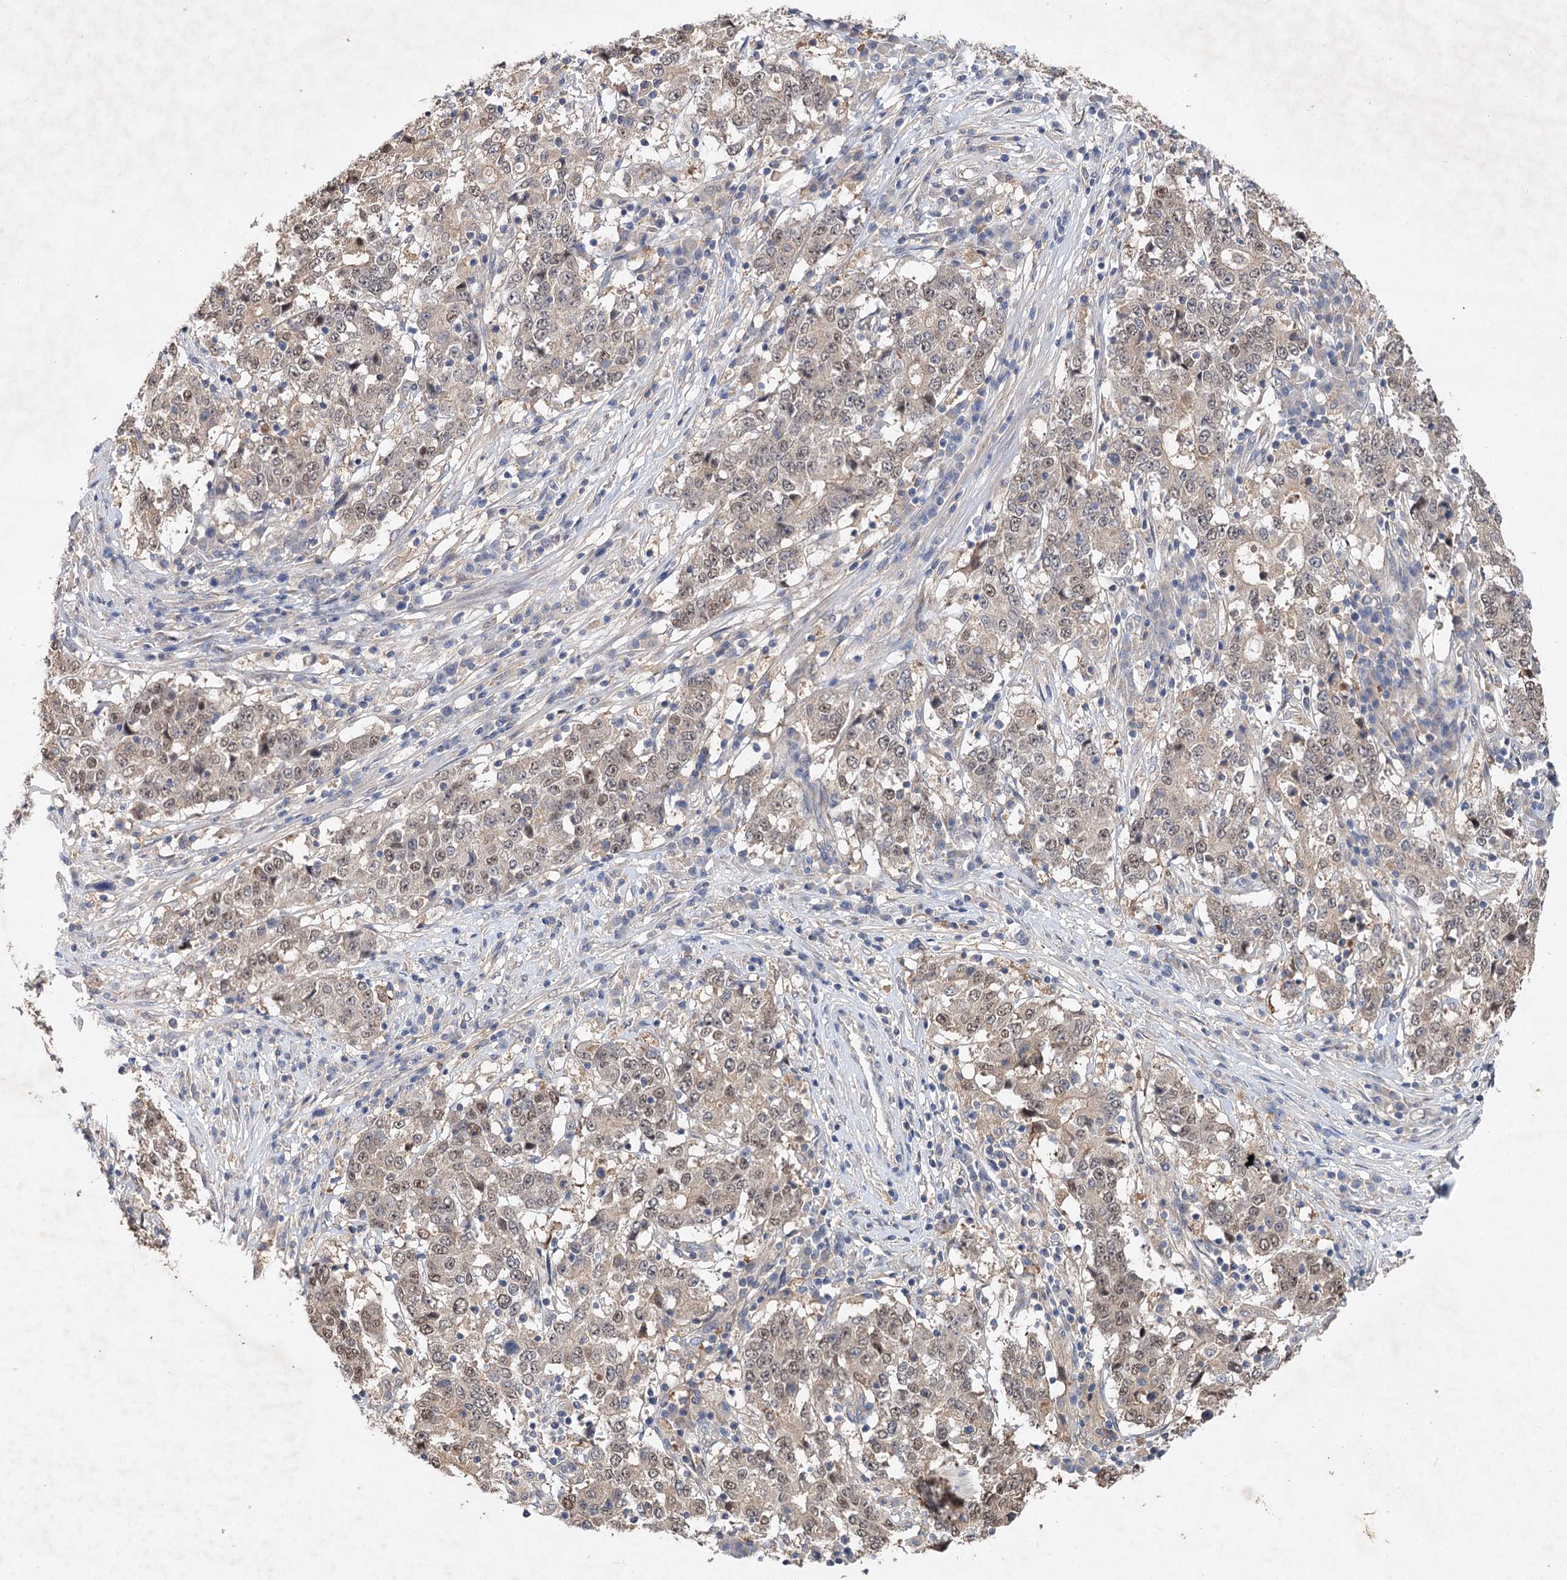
{"staining": {"intensity": "weak", "quantity": ">75%", "location": "nuclear"}, "tissue": "stomach cancer", "cell_type": "Tumor cells", "image_type": "cancer", "snomed": [{"axis": "morphology", "description": "Adenocarcinoma, NOS"}, {"axis": "topography", "description": "Stomach"}], "caption": "Immunohistochemistry (IHC) (DAB) staining of stomach cancer (adenocarcinoma) shows weak nuclear protein positivity in approximately >75% of tumor cells.", "gene": "NUDCD2", "patient": {"sex": "male", "age": 59}}